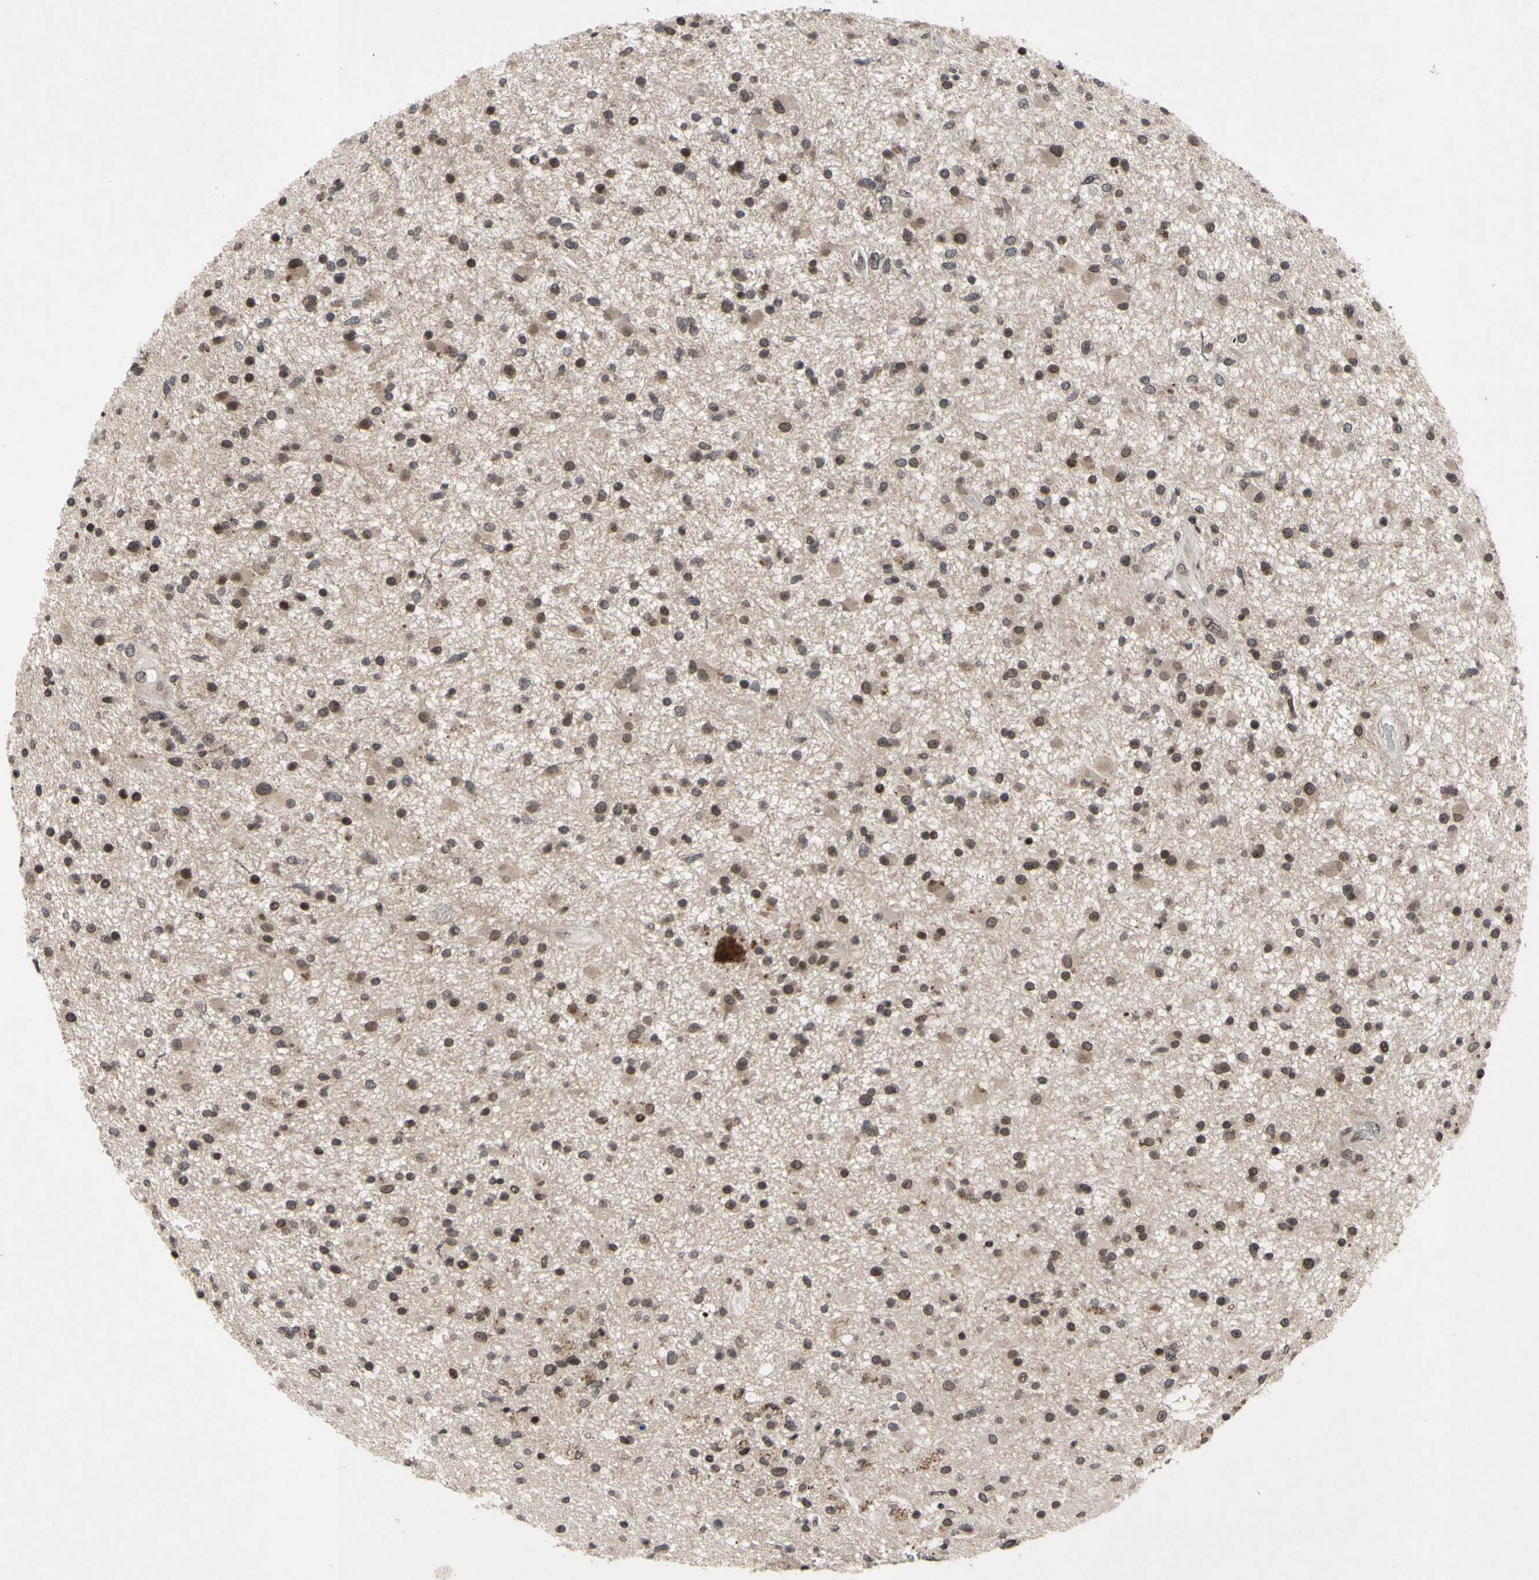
{"staining": {"intensity": "moderate", "quantity": "25%-75%", "location": "nuclear"}, "tissue": "glioma", "cell_type": "Tumor cells", "image_type": "cancer", "snomed": [{"axis": "morphology", "description": "Glioma, malignant, High grade"}, {"axis": "topography", "description": "Brain"}], "caption": "The immunohistochemical stain shows moderate nuclear staining in tumor cells of glioma tissue.", "gene": "XPO1", "patient": {"sex": "male", "age": 33}}